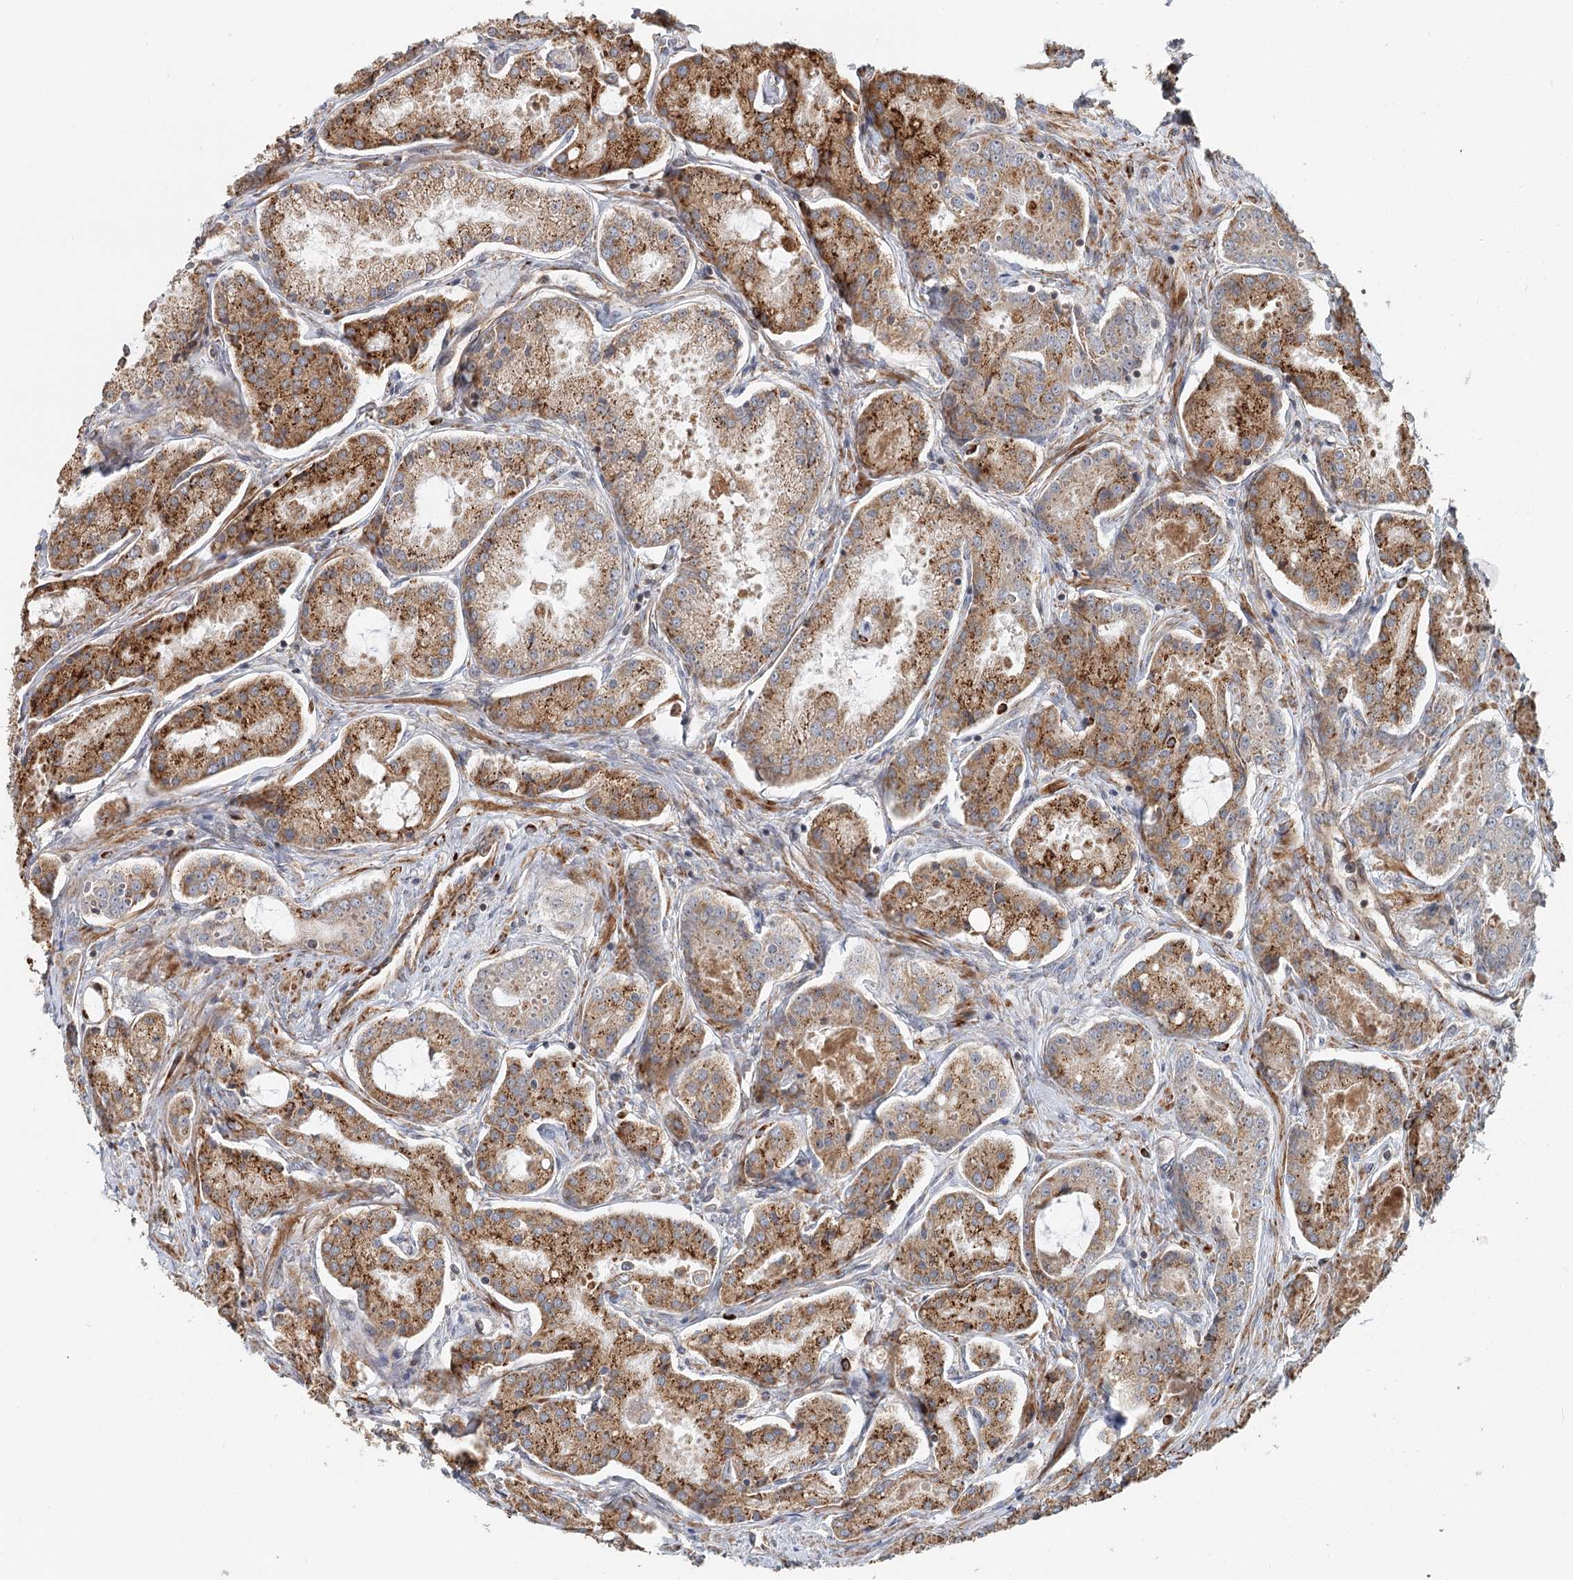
{"staining": {"intensity": "moderate", "quantity": ">75%", "location": "cytoplasmic/membranous"}, "tissue": "prostate cancer", "cell_type": "Tumor cells", "image_type": "cancer", "snomed": [{"axis": "morphology", "description": "Adenocarcinoma, Low grade"}, {"axis": "topography", "description": "Prostate"}], "caption": "Immunohistochemistry (DAB (3,3'-diaminobenzidine)) staining of human prostate low-grade adenocarcinoma reveals moderate cytoplasmic/membranous protein staining in about >75% of tumor cells. (Brightfield microscopy of DAB IHC at high magnification).", "gene": "RNF111", "patient": {"sex": "male", "age": 68}}